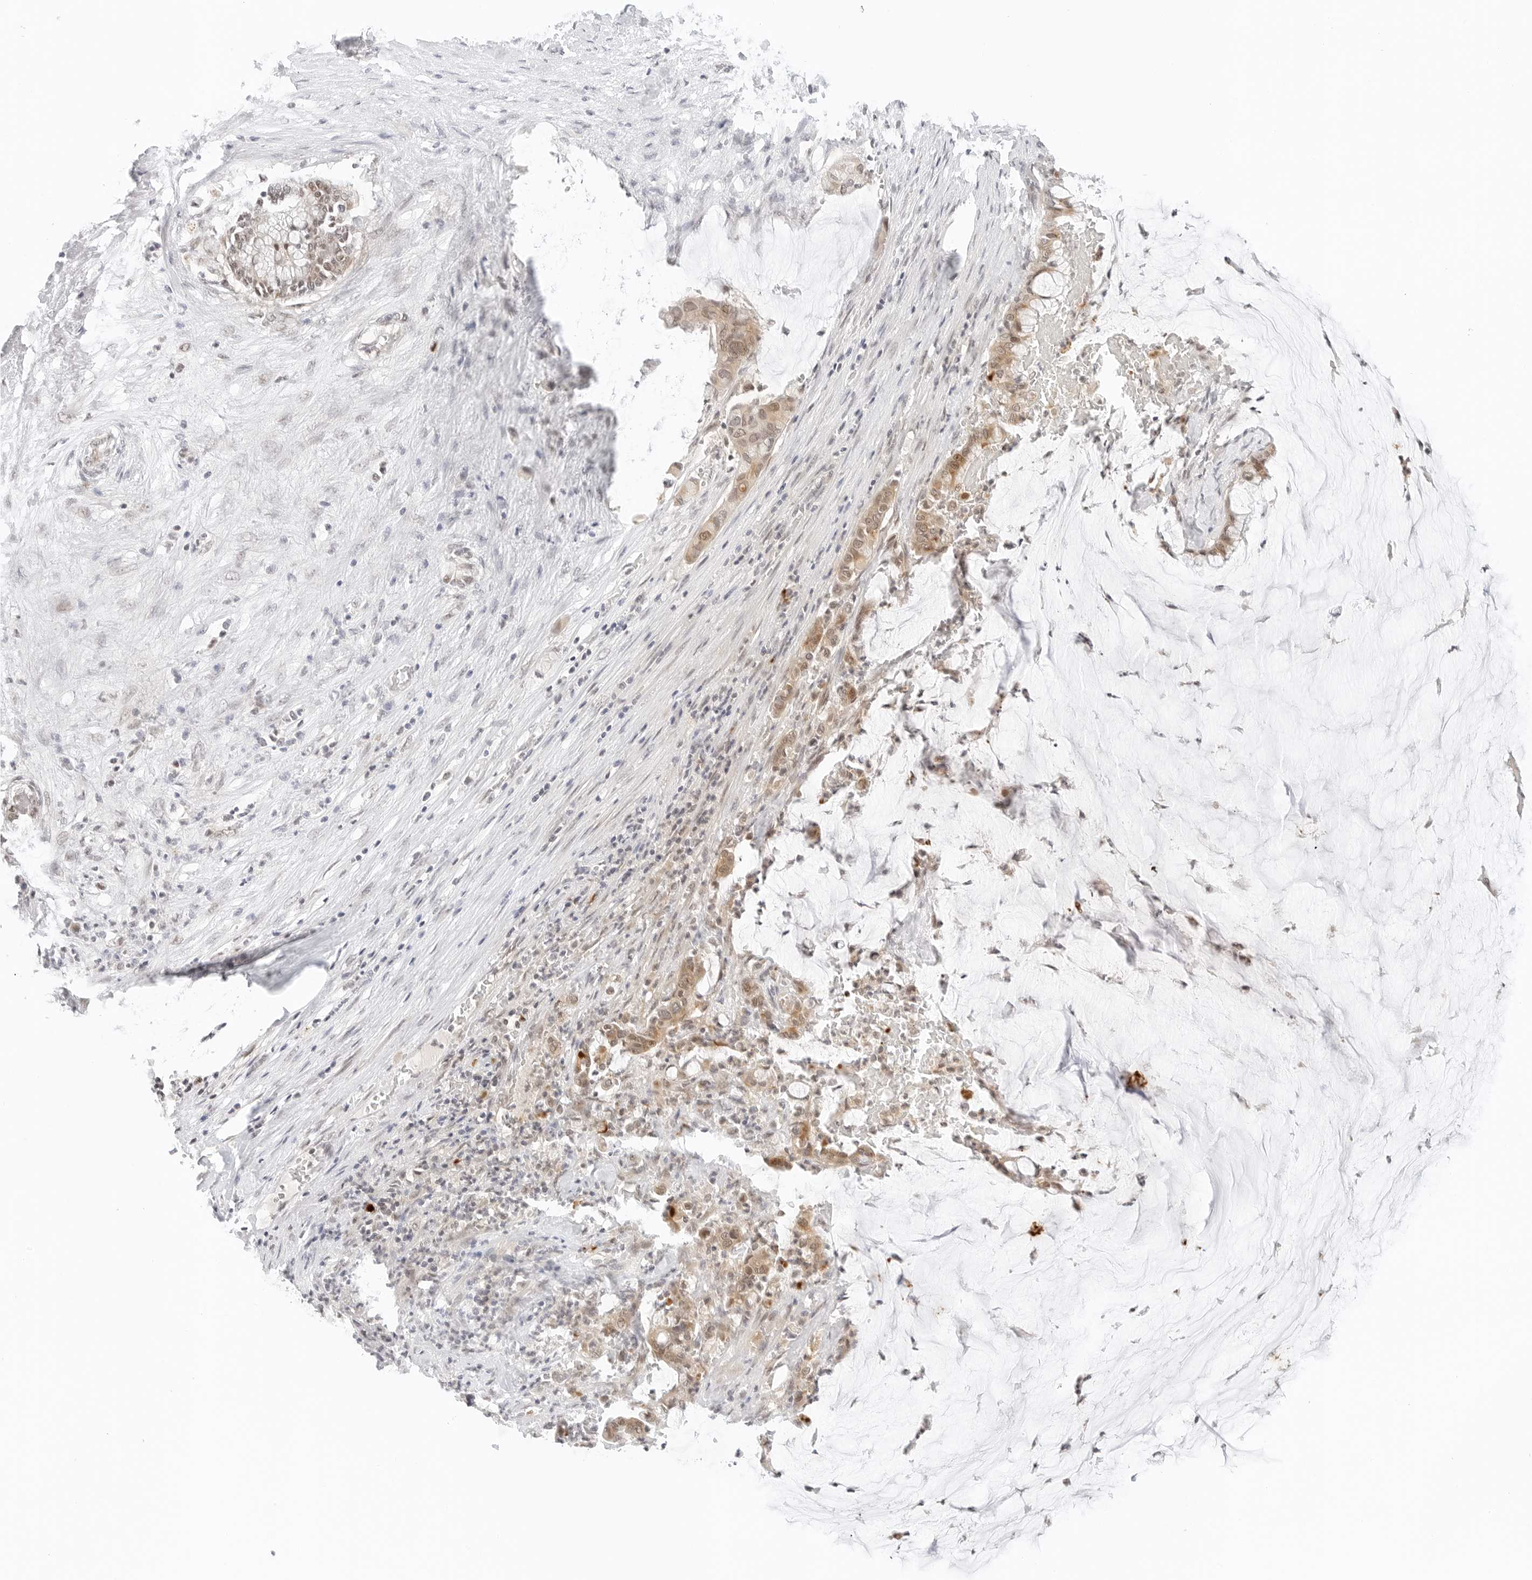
{"staining": {"intensity": "moderate", "quantity": ">75%", "location": "cytoplasmic/membranous,nuclear"}, "tissue": "pancreatic cancer", "cell_type": "Tumor cells", "image_type": "cancer", "snomed": [{"axis": "morphology", "description": "Adenocarcinoma, NOS"}, {"axis": "topography", "description": "Pancreas"}], "caption": "IHC photomicrograph of pancreatic adenocarcinoma stained for a protein (brown), which shows medium levels of moderate cytoplasmic/membranous and nuclear expression in about >75% of tumor cells.", "gene": "NEO1", "patient": {"sex": "male", "age": 41}}